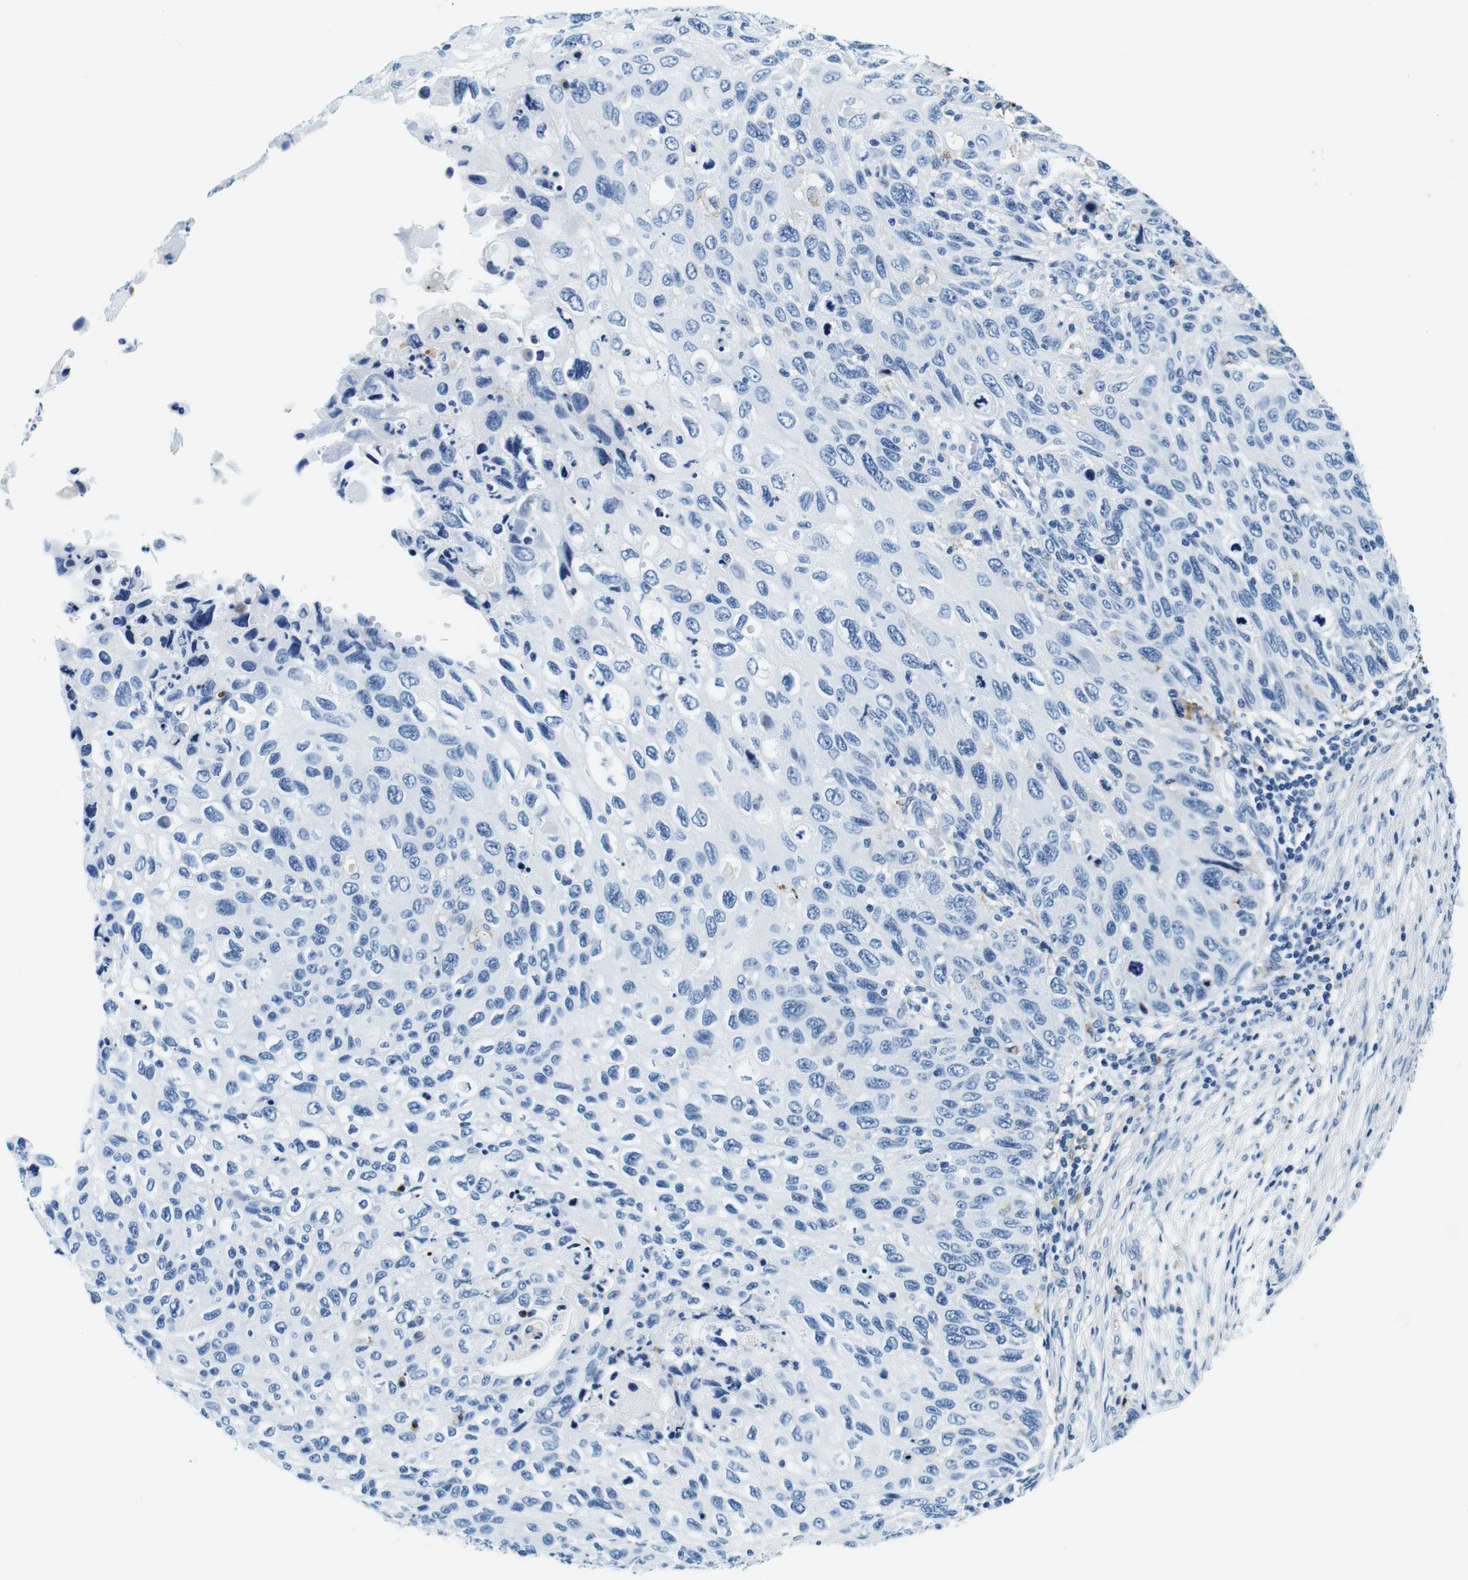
{"staining": {"intensity": "negative", "quantity": "none", "location": "none"}, "tissue": "cervical cancer", "cell_type": "Tumor cells", "image_type": "cancer", "snomed": [{"axis": "morphology", "description": "Squamous cell carcinoma, NOS"}, {"axis": "topography", "description": "Cervix"}], "caption": "A micrograph of human cervical cancer (squamous cell carcinoma) is negative for staining in tumor cells. Brightfield microscopy of immunohistochemistry (IHC) stained with DAB (3,3'-diaminobenzidine) (brown) and hematoxylin (blue), captured at high magnification.", "gene": "HLA-DRB1", "patient": {"sex": "female", "age": 70}}